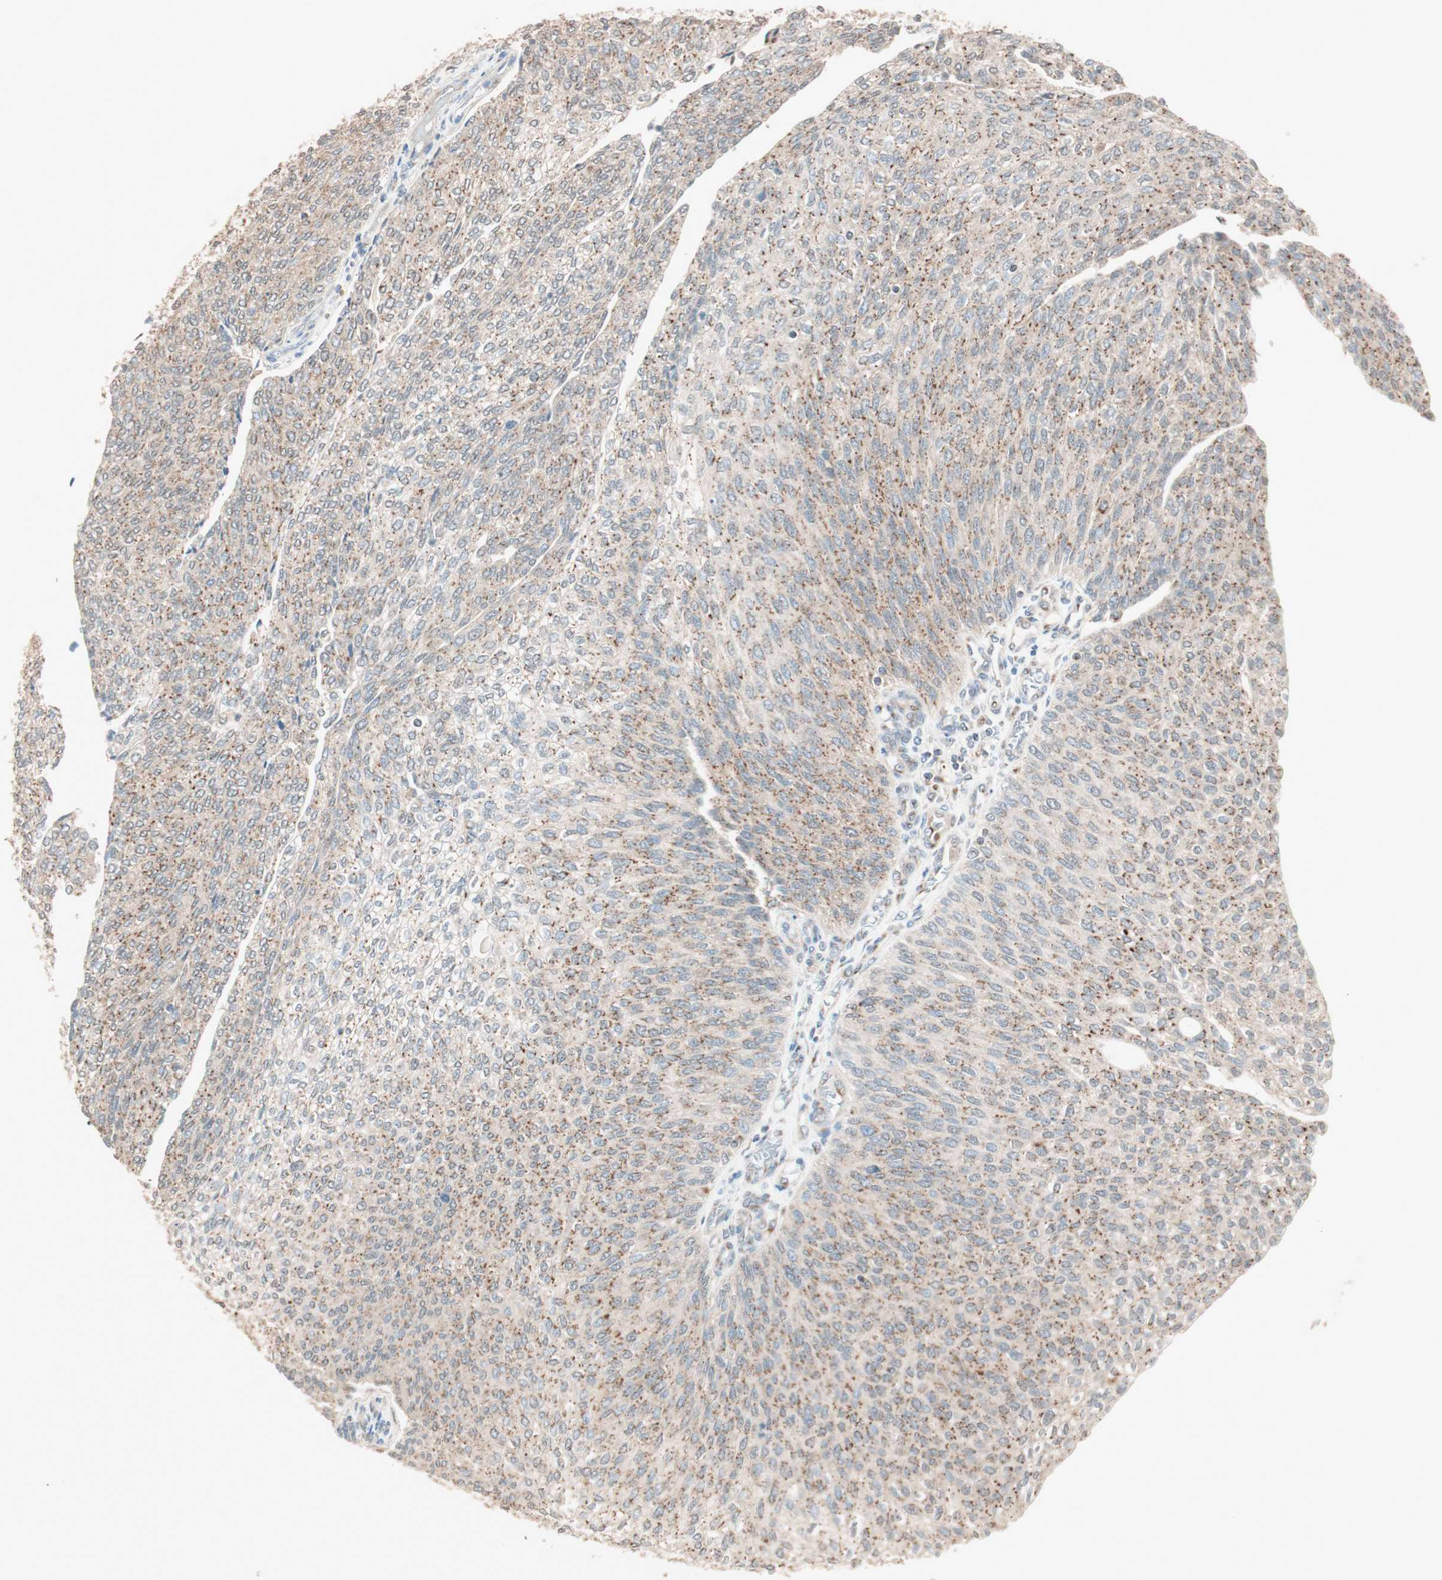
{"staining": {"intensity": "moderate", "quantity": ">75%", "location": "cytoplasmic/membranous"}, "tissue": "urothelial cancer", "cell_type": "Tumor cells", "image_type": "cancer", "snomed": [{"axis": "morphology", "description": "Urothelial carcinoma, Low grade"}, {"axis": "topography", "description": "Urinary bladder"}], "caption": "Immunohistochemical staining of low-grade urothelial carcinoma reveals moderate cytoplasmic/membranous protein positivity in approximately >75% of tumor cells.", "gene": "SEC16A", "patient": {"sex": "female", "age": 79}}